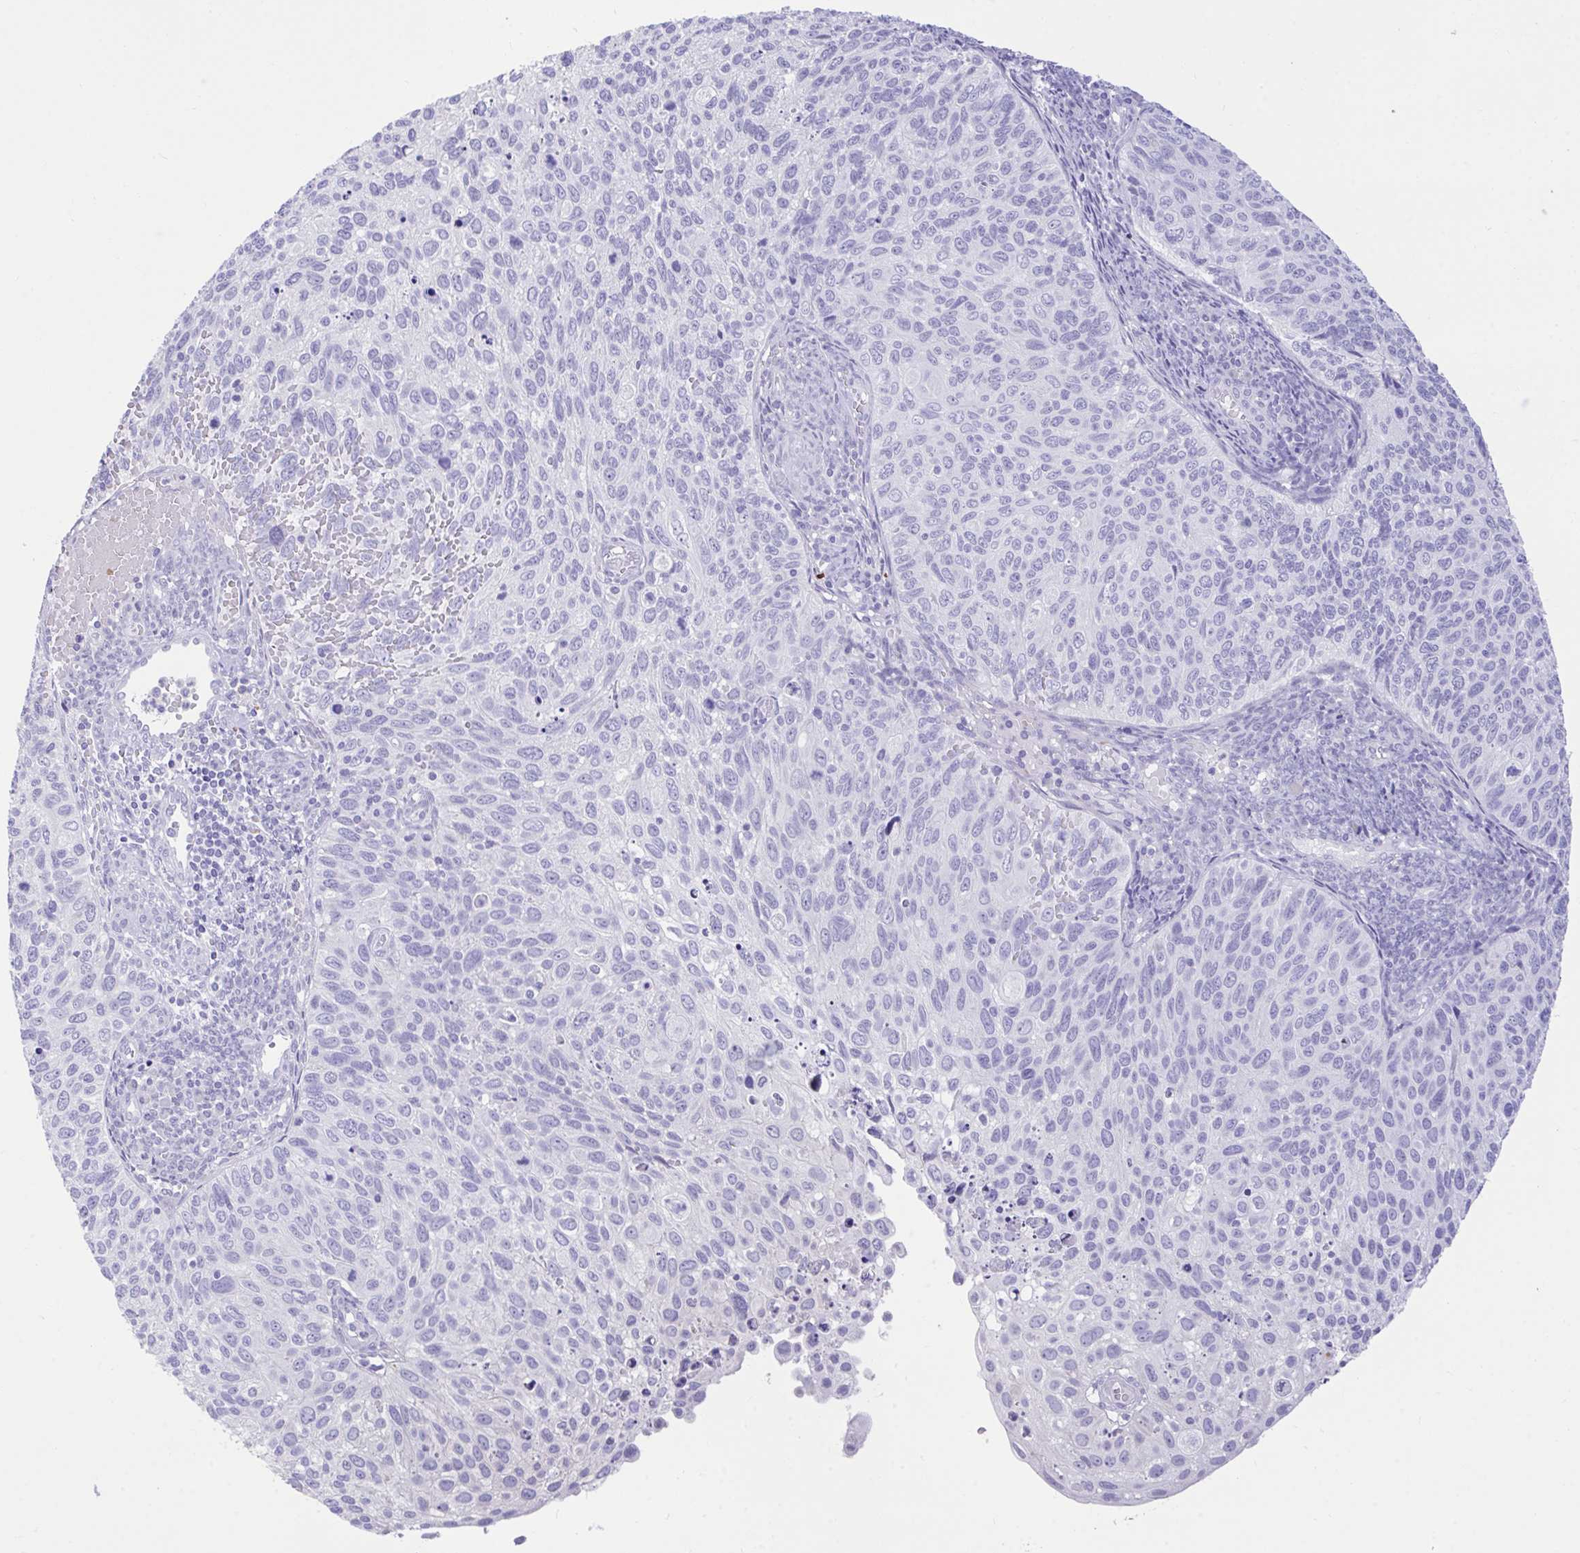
{"staining": {"intensity": "negative", "quantity": "none", "location": "none"}, "tissue": "cervical cancer", "cell_type": "Tumor cells", "image_type": "cancer", "snomed": [{"axis": "morphology", "description": "Squamous cell carcinoma, NOS"}, {"axis": "topography", "description": "Cervix"}], "caption": "Cervical cancer (squamous cell carcinoma) was stained to show a protein in brown. There is no significant staining in tumor cells.", "gene": "PLEKHH1", "patient": {"sex": "female", "age": 70}}